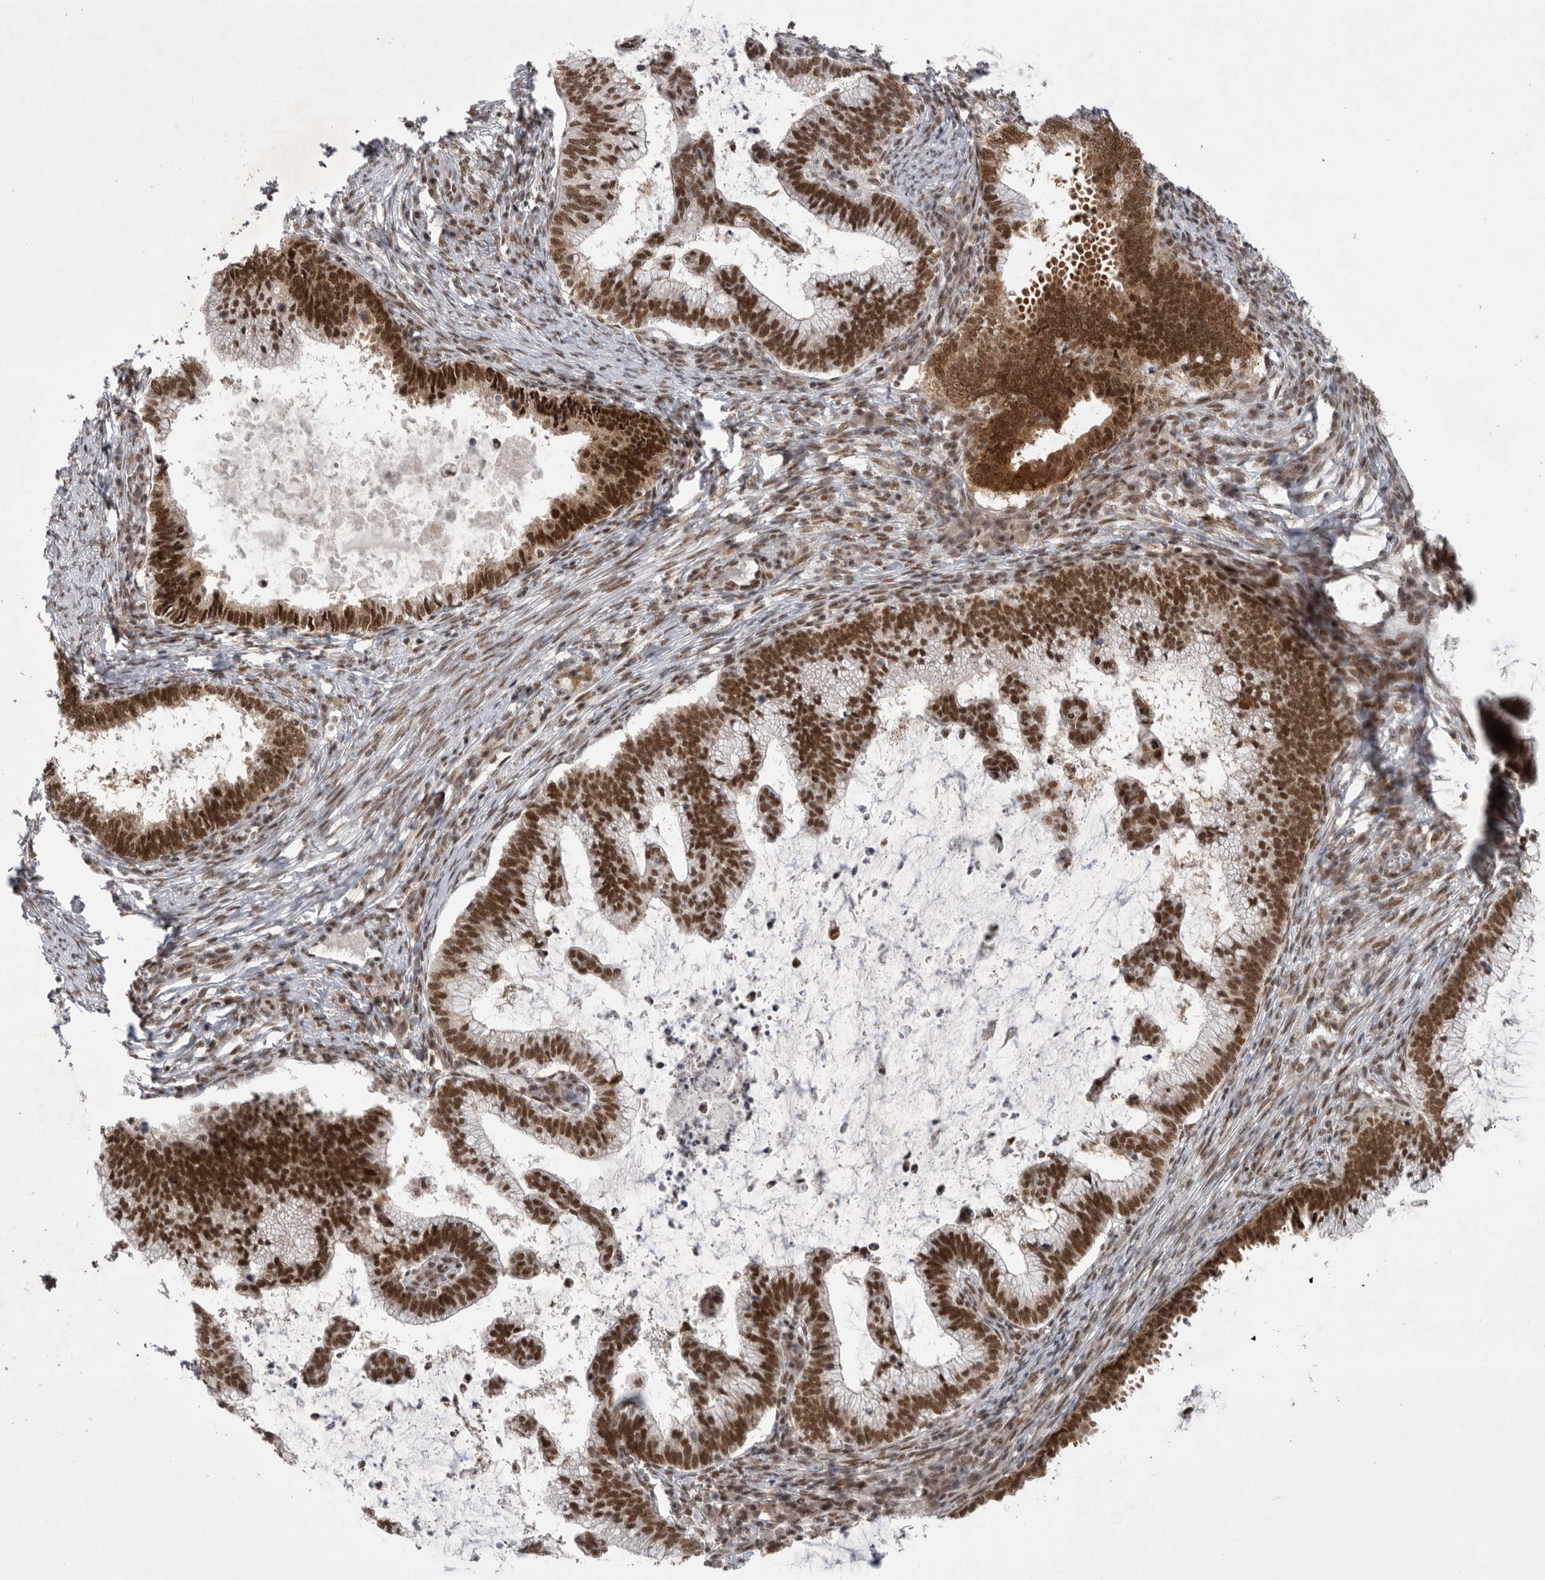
{"staining": {"intensity": "strong", "quantity": ">75%", "location": "nuclear"}, "tissue": "cervical cancer", "cell_type": "Tumor cells", "image_type": "cancer", "snomed": [{"axis": "morphology", "description": "Adenocarcinoma, NOS"}, {"axis": "topography", "description": "Cervix"}], "caption": "Protein staining of cervical cancer tissue reveals strong nuclear staining in about >75% of tumor cells.", "gene": "ZNF830", "patient": {"sex": "female", "age": 36}}